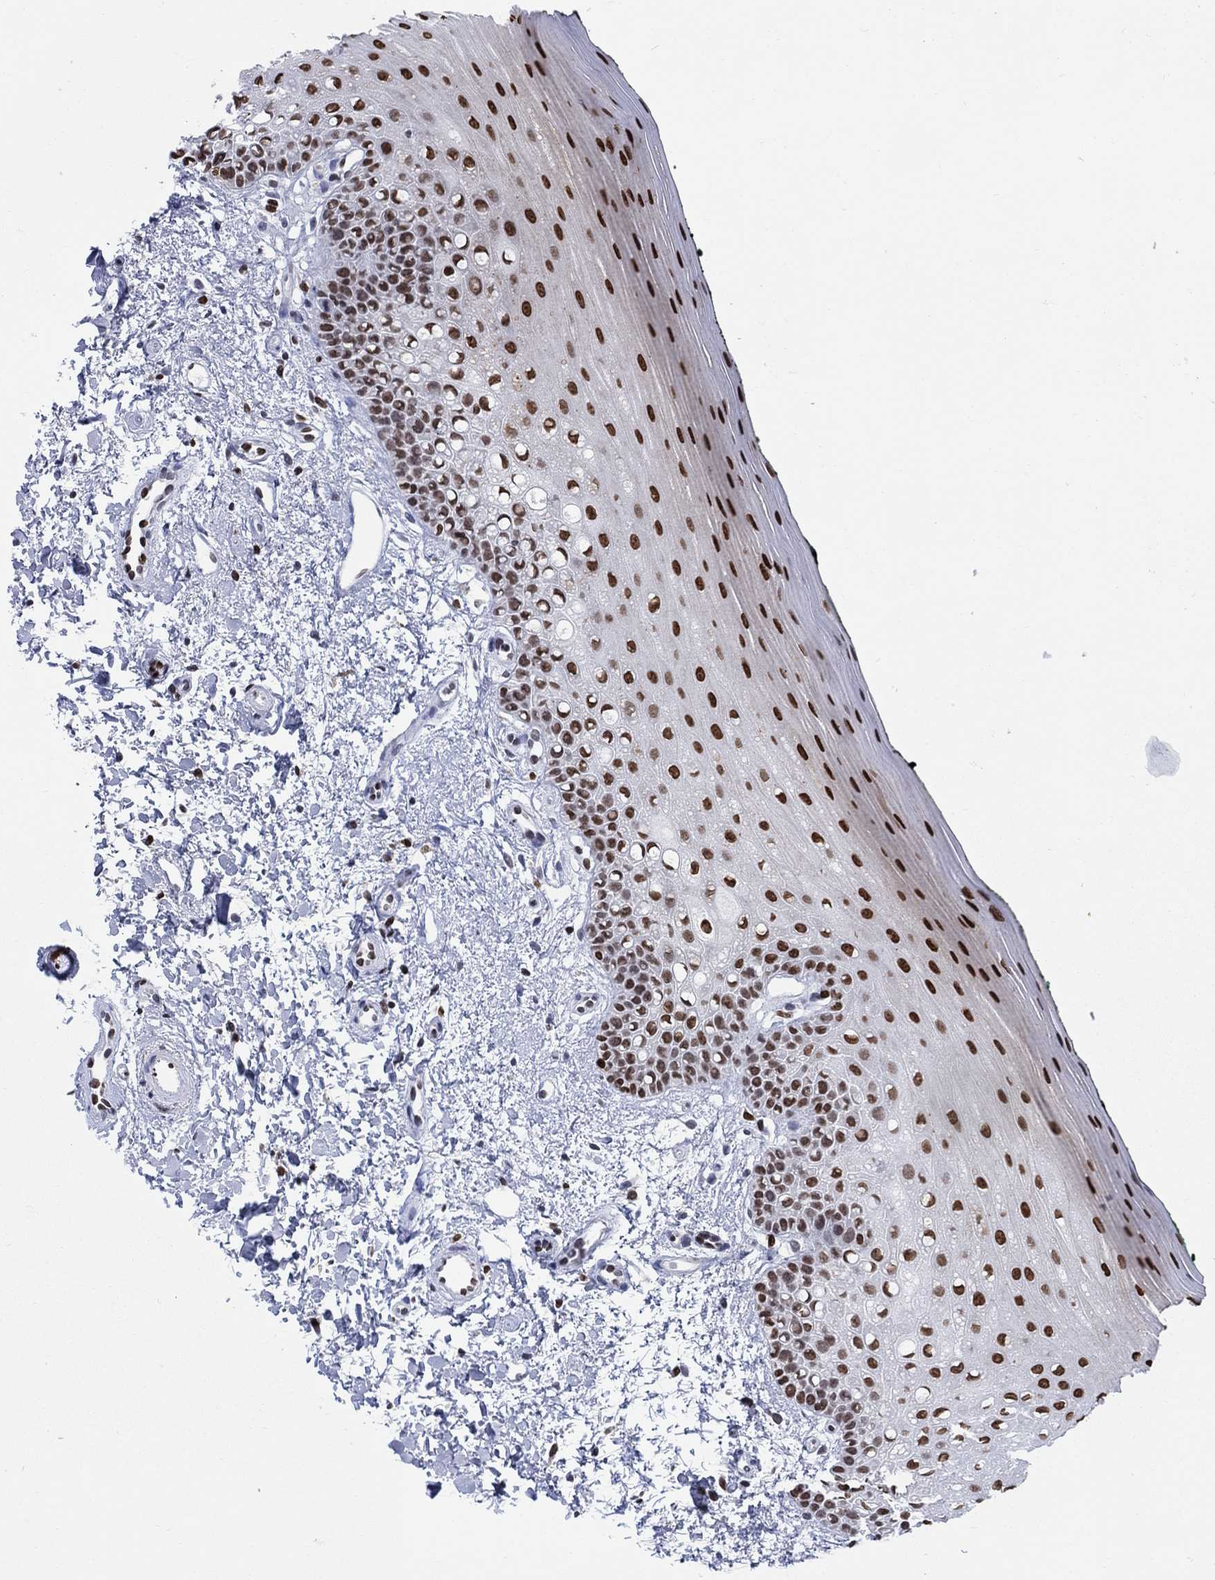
{"staining": {"intensity": "strong", "quantity": "25%-75%", "location": "nuclear"}, "tissue": "oral mucosa", "cell_type": "Squamous epithelial cells", "image_type": "normal", "snomed": [{"axis": "morphology", "description": "Normal tissue, NOS"}, {"axis": "topography", "description": "Oral tissue"}], "caption": "Immunohistochemical staining of unremarkable human oral mucosa displays strong nuclear protein expression in about 25%-75% of squamous epithelial cells. The protein is shown in brown color, while the nuclei are stained blue.", "gene": "HMGA1", "patient": {"sex": "female", "age": 78}}